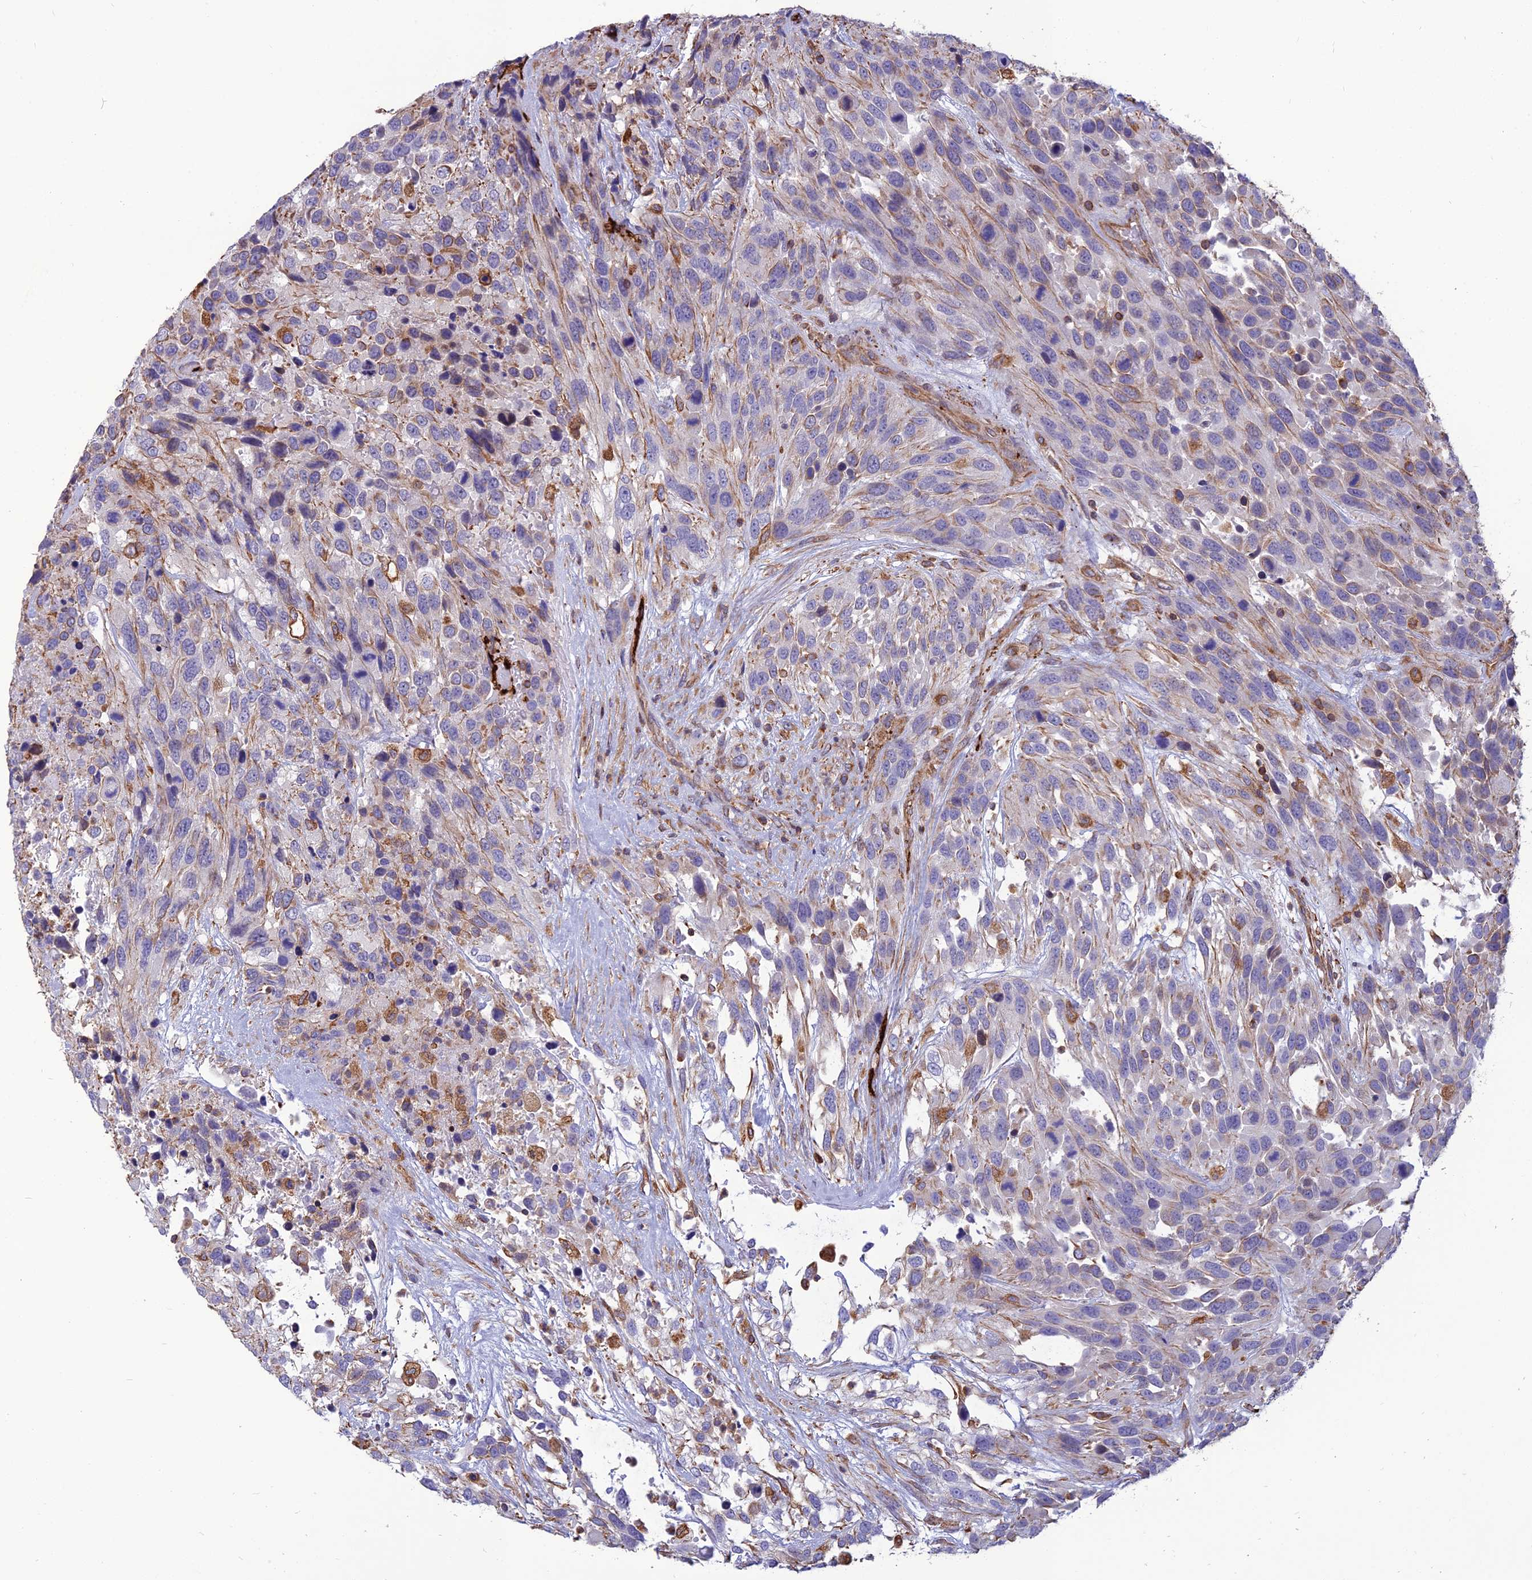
{"staining": {"intensity": "moderate", "quantity": "<25%", "location": "cytoplasmic/membranous"}, "tissue": "urothelial cancer", "cell_type": "Tumor cells", "image_type": "cancer", "snomed": [{"axis": "morphology", "description": "Urothelial carcinoma, High grade"}, {"axis": "topography", "description": "Urinary bladder"}], "caption": "There is low levels of moderate cytoplasmic/membranous positivity in tumor cells of urothelial cancer, as demonstrated by immunohistochemical staining (brown color).", "gene": "PSMD11", "patient": {"sex": "female", "age": 70}}